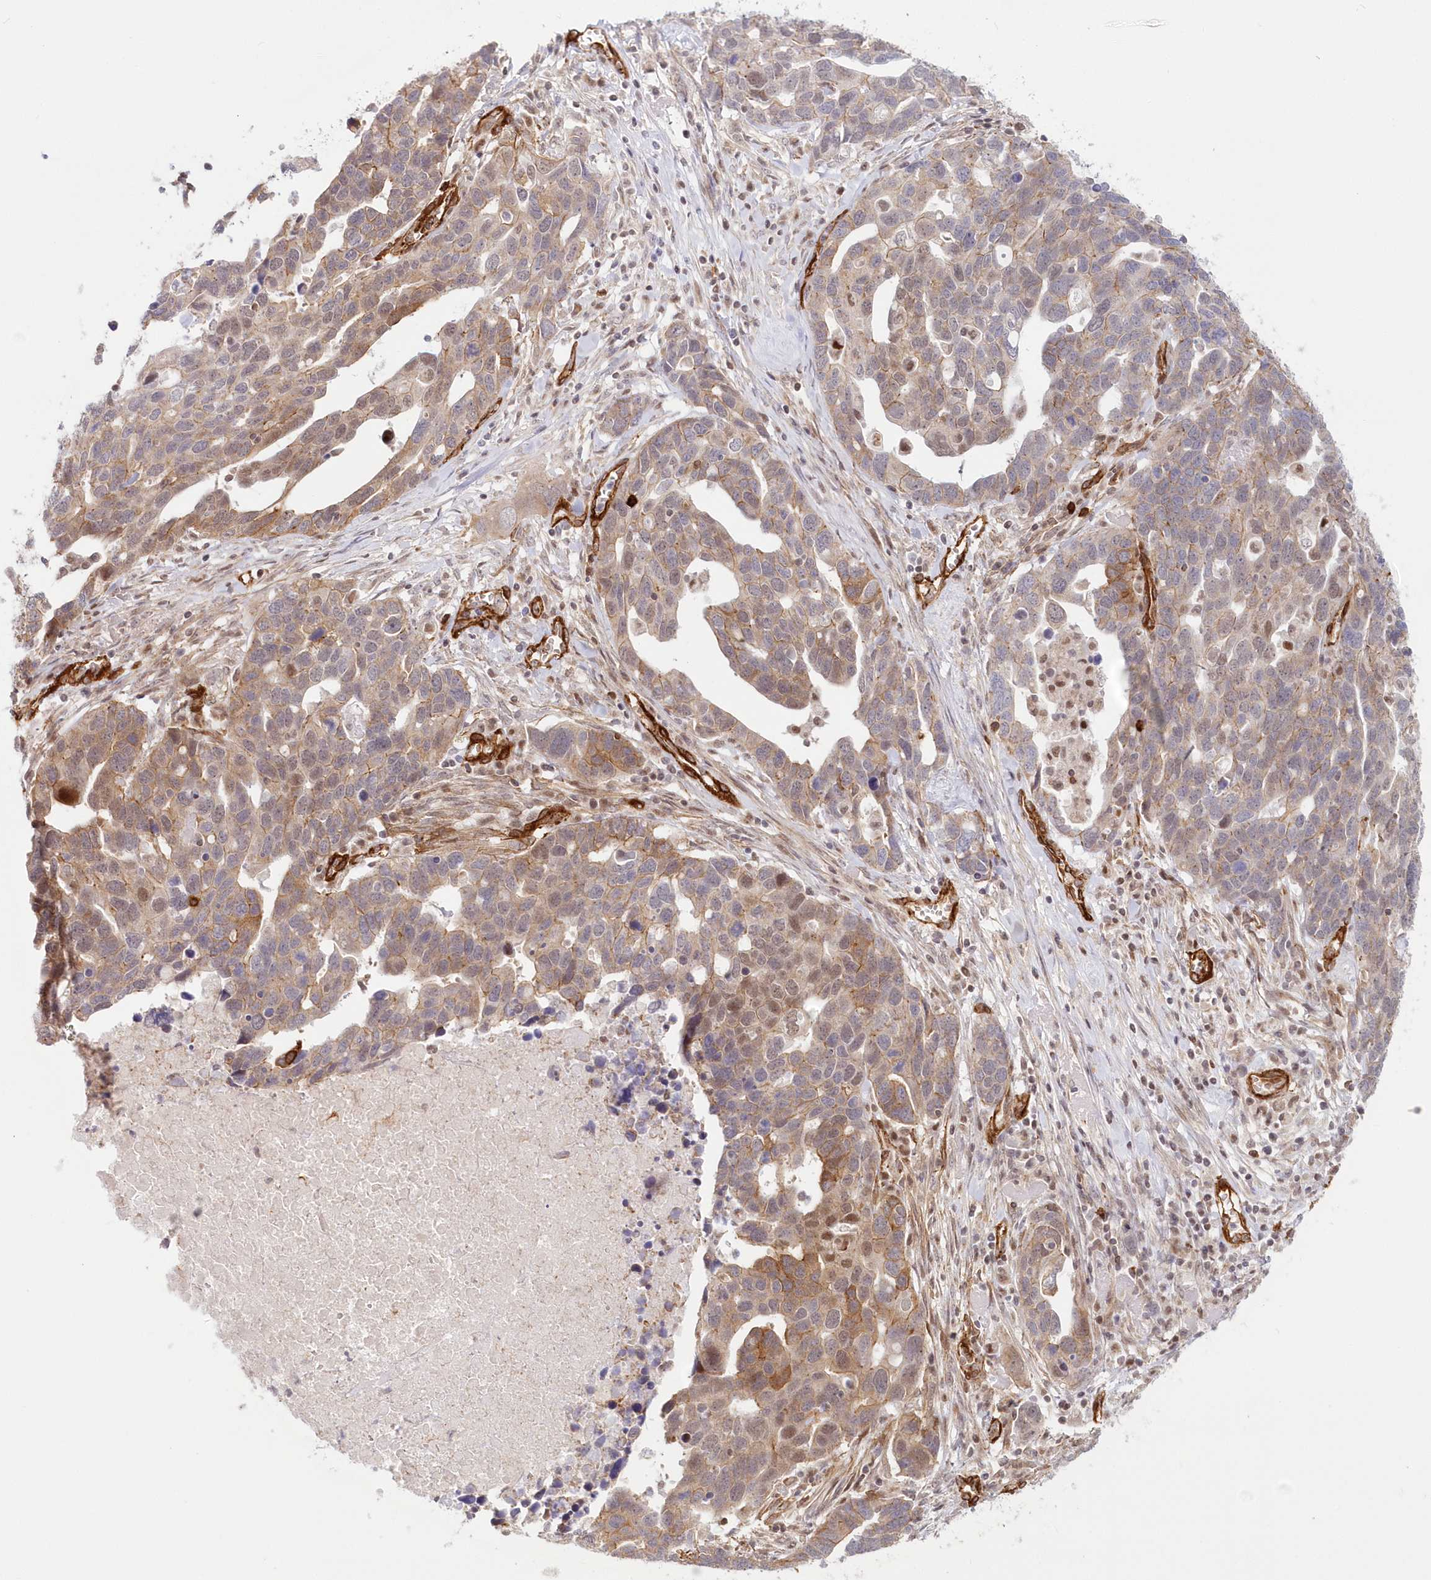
{"staining": {"intensity": "moderate", "quantity": ">75%", "location": "cytoplasmic/membranous"}, "tissue": "ovarian cancer", "cell_type": "Tumor cells", "image_type": "cancer", "snomed": [{"axis": "morphology", "description": "Cystadenocarcinoma, serous, NOS"}, {"axis": "topography", "description": "Ovary"}], "caption": "Immunohistochemical staining of ovarian cancer (serous cystadenocarcinoma) demonstrates moderate cytoplasmic/membranous protein staining in approximately >75% of tumor cells. The protein is shown in brown color, while the nuclei are stained blue.", "gene": "AFAP1L2", "patient": {"sex": "female", "age": 54}}